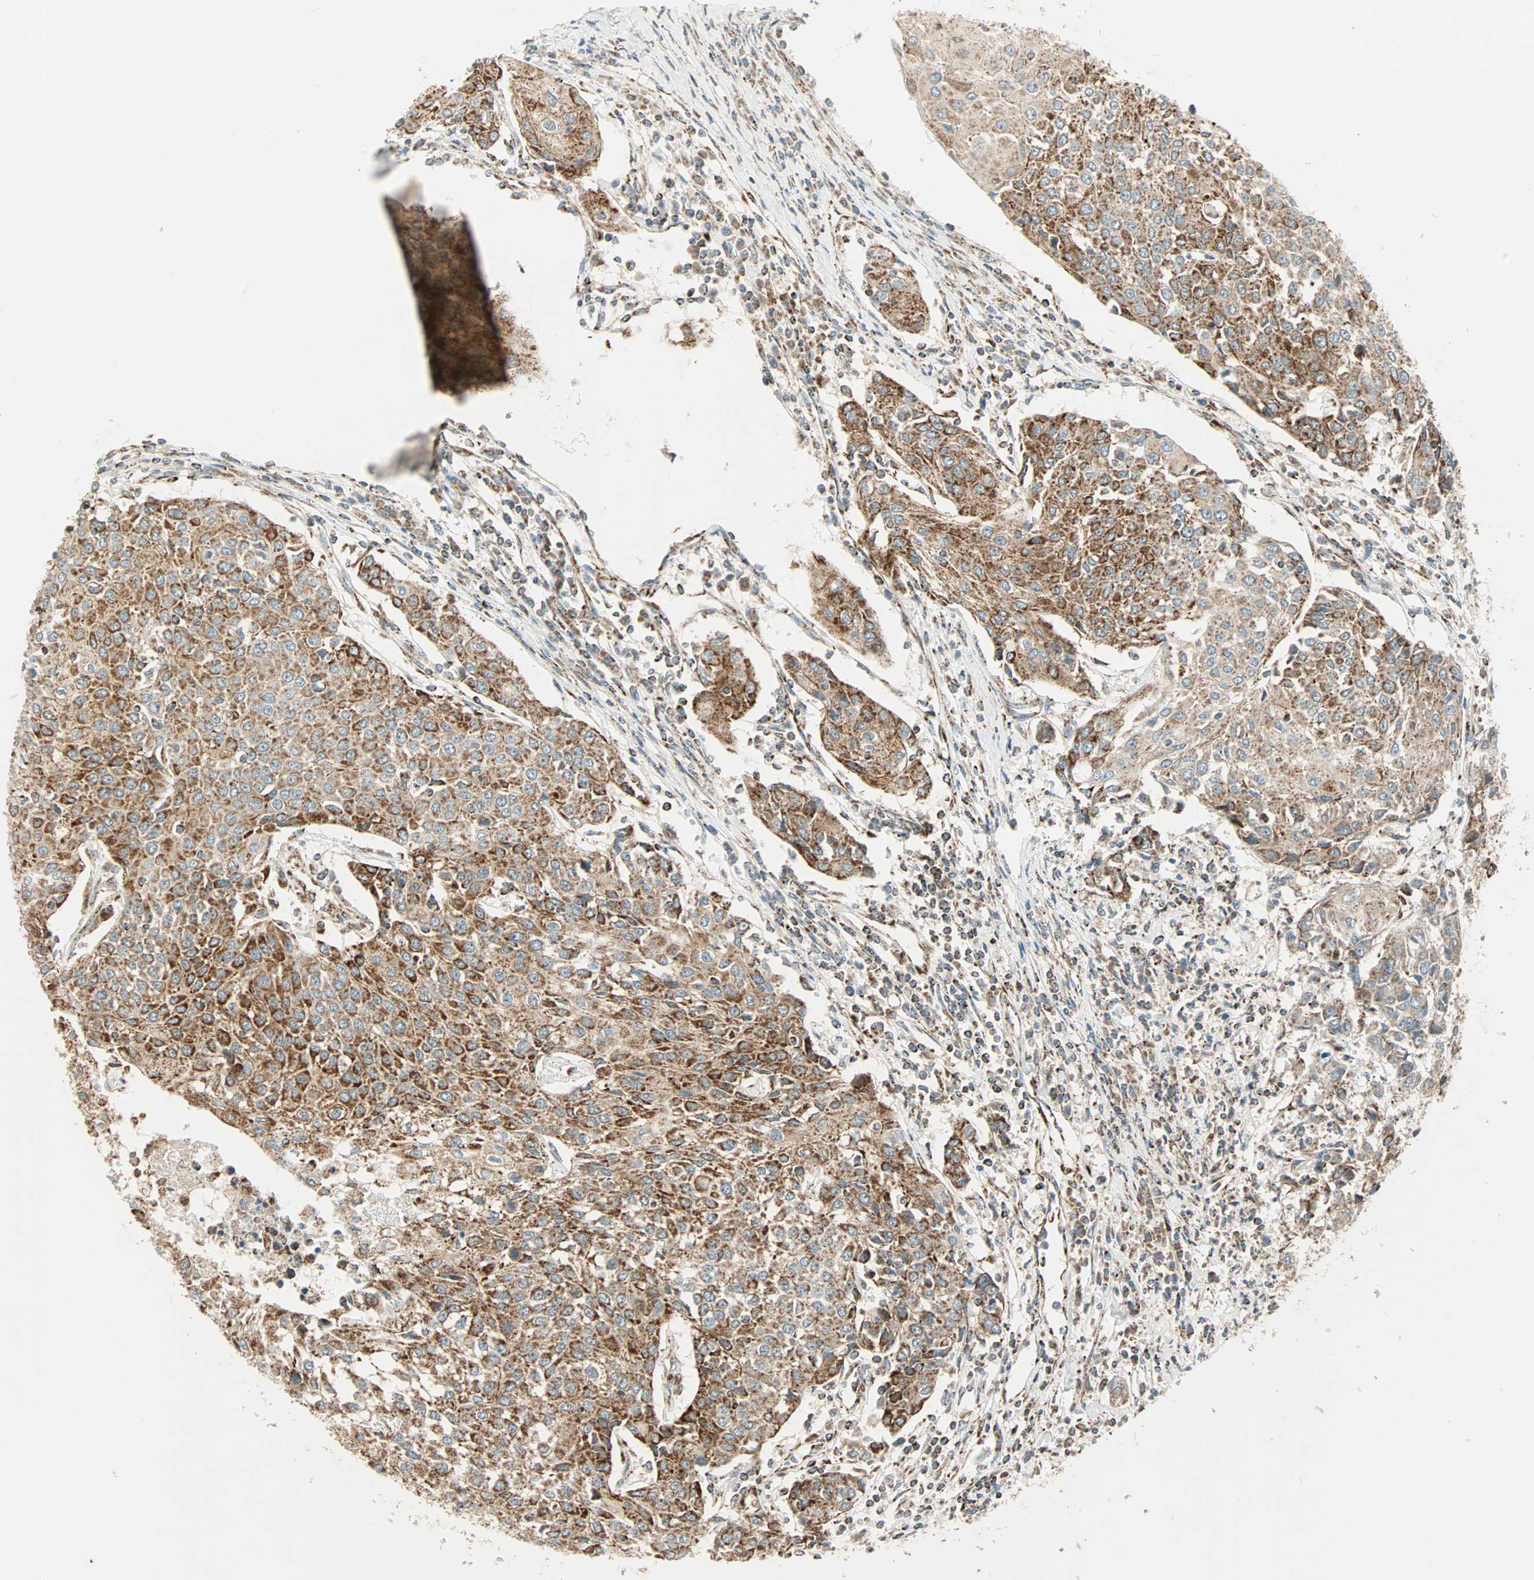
{"staining": {"intensity": "weak", "quantity": ">75%", "location": "cytoplasmic/membranous"}, "tissue": "urothelial cancer", "cell_type": "Tumor cells", "image_type": "cancer", "snomed": [{"axis": "morphology", "description": "Urothelial carcinoma, High grade"}, {"axis": "topography", "description": "Urinary bladder"}], "caption": "Approximately >75% of tumor cells in human urothelial cancer display weak cytoplasmic/membranous protein expression as visualized by brown immunohistochemical staining.", "gene": "SPRY4", "patient": {"sex": "female", "age": 85}}